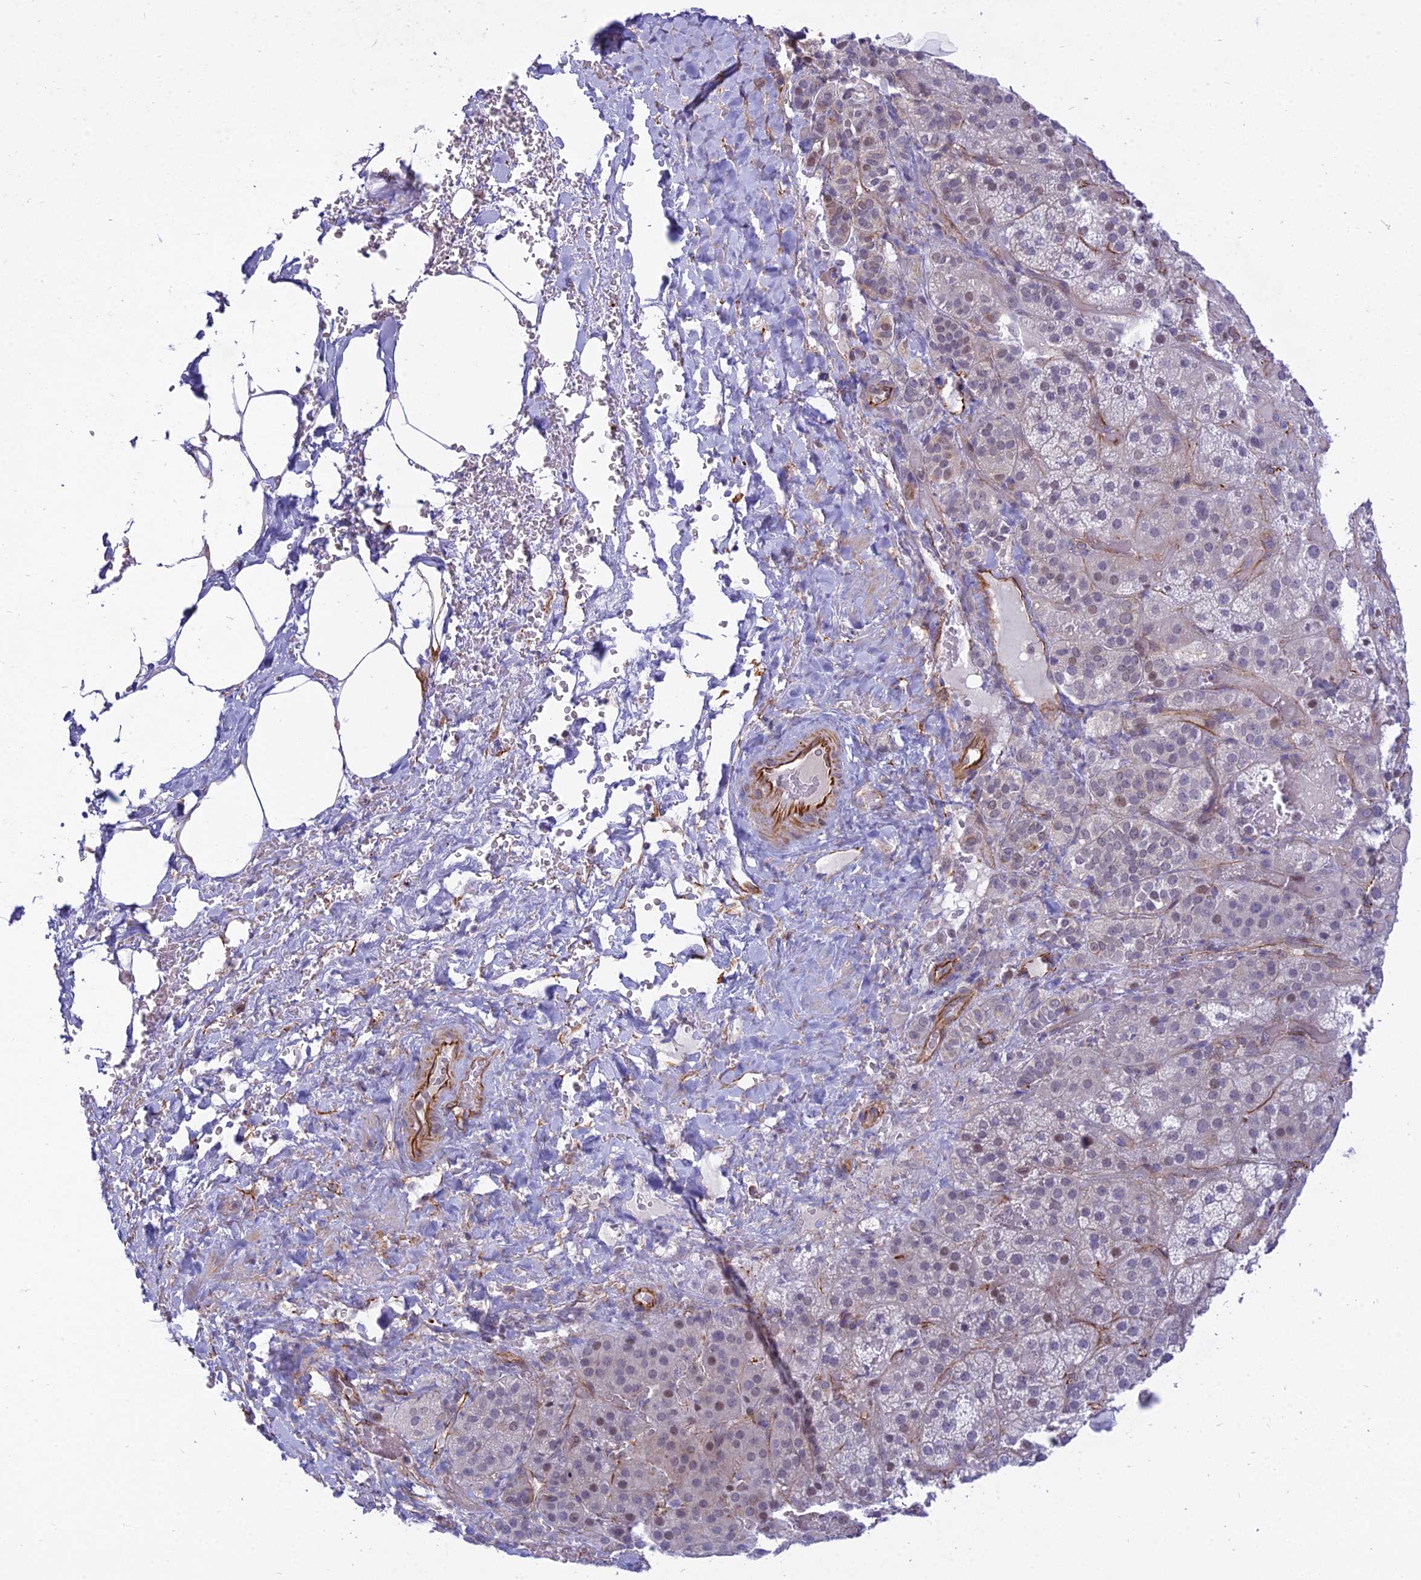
{"staining": {"intensity": "moderate", "quantity": "<25%", "location": "nuclear"}, "tissue": "adrenal gland", "cell_type": "Glandular cells", "image_type": "normal", "snomed": [{"axis": "morphology", "description": "Normal tissue, NOS"}, {"axis": "topography", "description": "Adrenal gland"}], "caption": "A low amount of moderate nuclear positivity is seen in approximately <25% of glandular cells in unremarkable adrenal gland. (Brightfield microscopy of DAB IHC at high magnification).", "gene": "SAPCD2", "patient": {"sex": "male", "age": 57}}